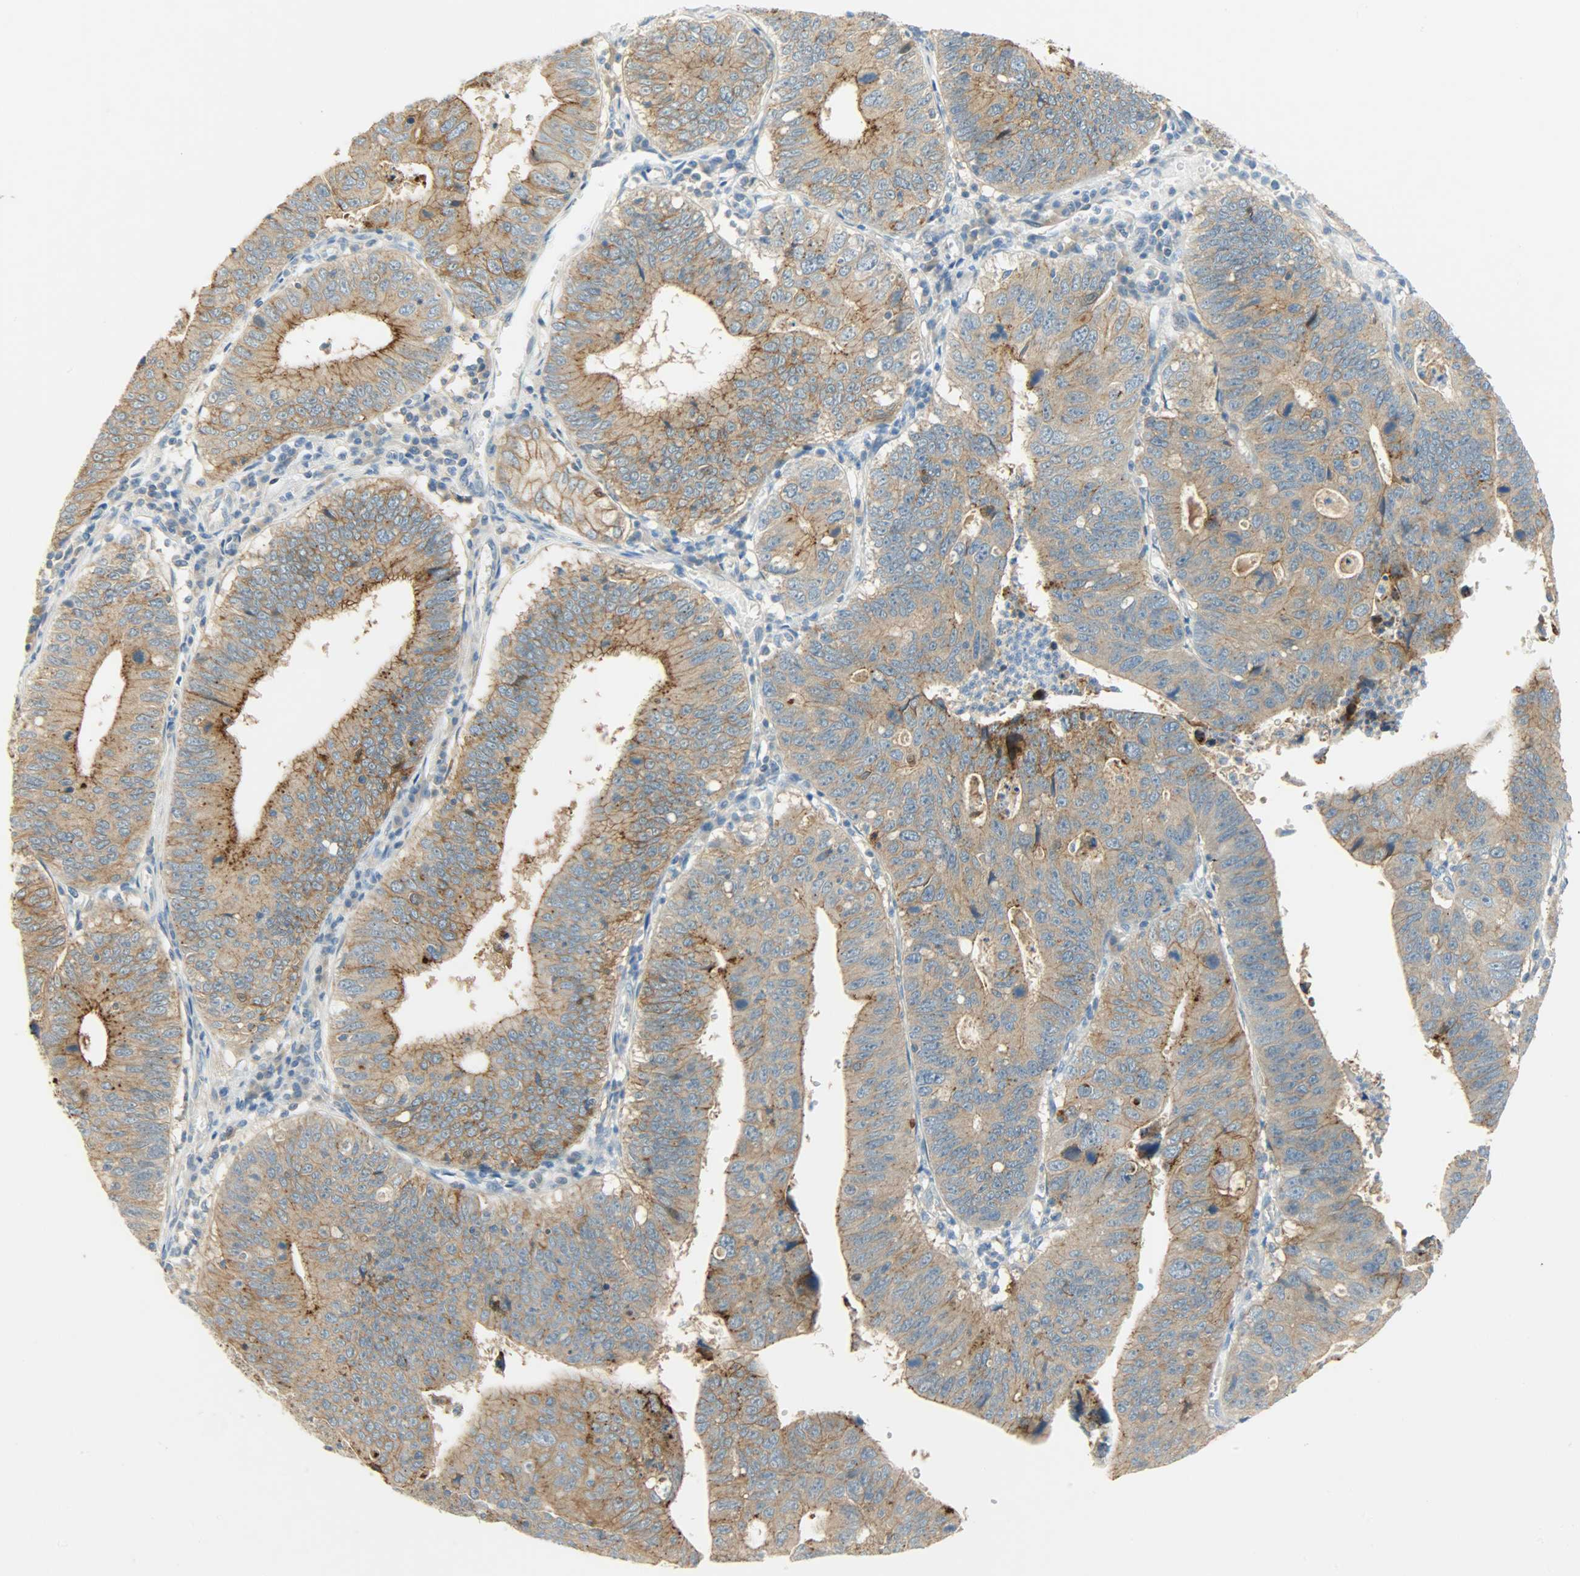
{"staining": {"intensity": "strong", "quantity": ">75%", "location": "cytoplasmic/membranous"}, "tissue": "stomach cancer", "cell_type": "Tumor cells", "image_type": "cancer", "snomed": [{"axis": "morphology", "description": "Adenocarcinoma, NOS"}, {"axis": "topography", "description": "Stomach"}], "caption": "Immunohistochemistry (IHC) (DAB) staining of adenocarcinoma (stomach) demonstrates strong cytoplasmic/membranous protein expression in about >75% of tumor cells.", "gene": "DSG2", "patient": {"sex": "male", "age": 59}}